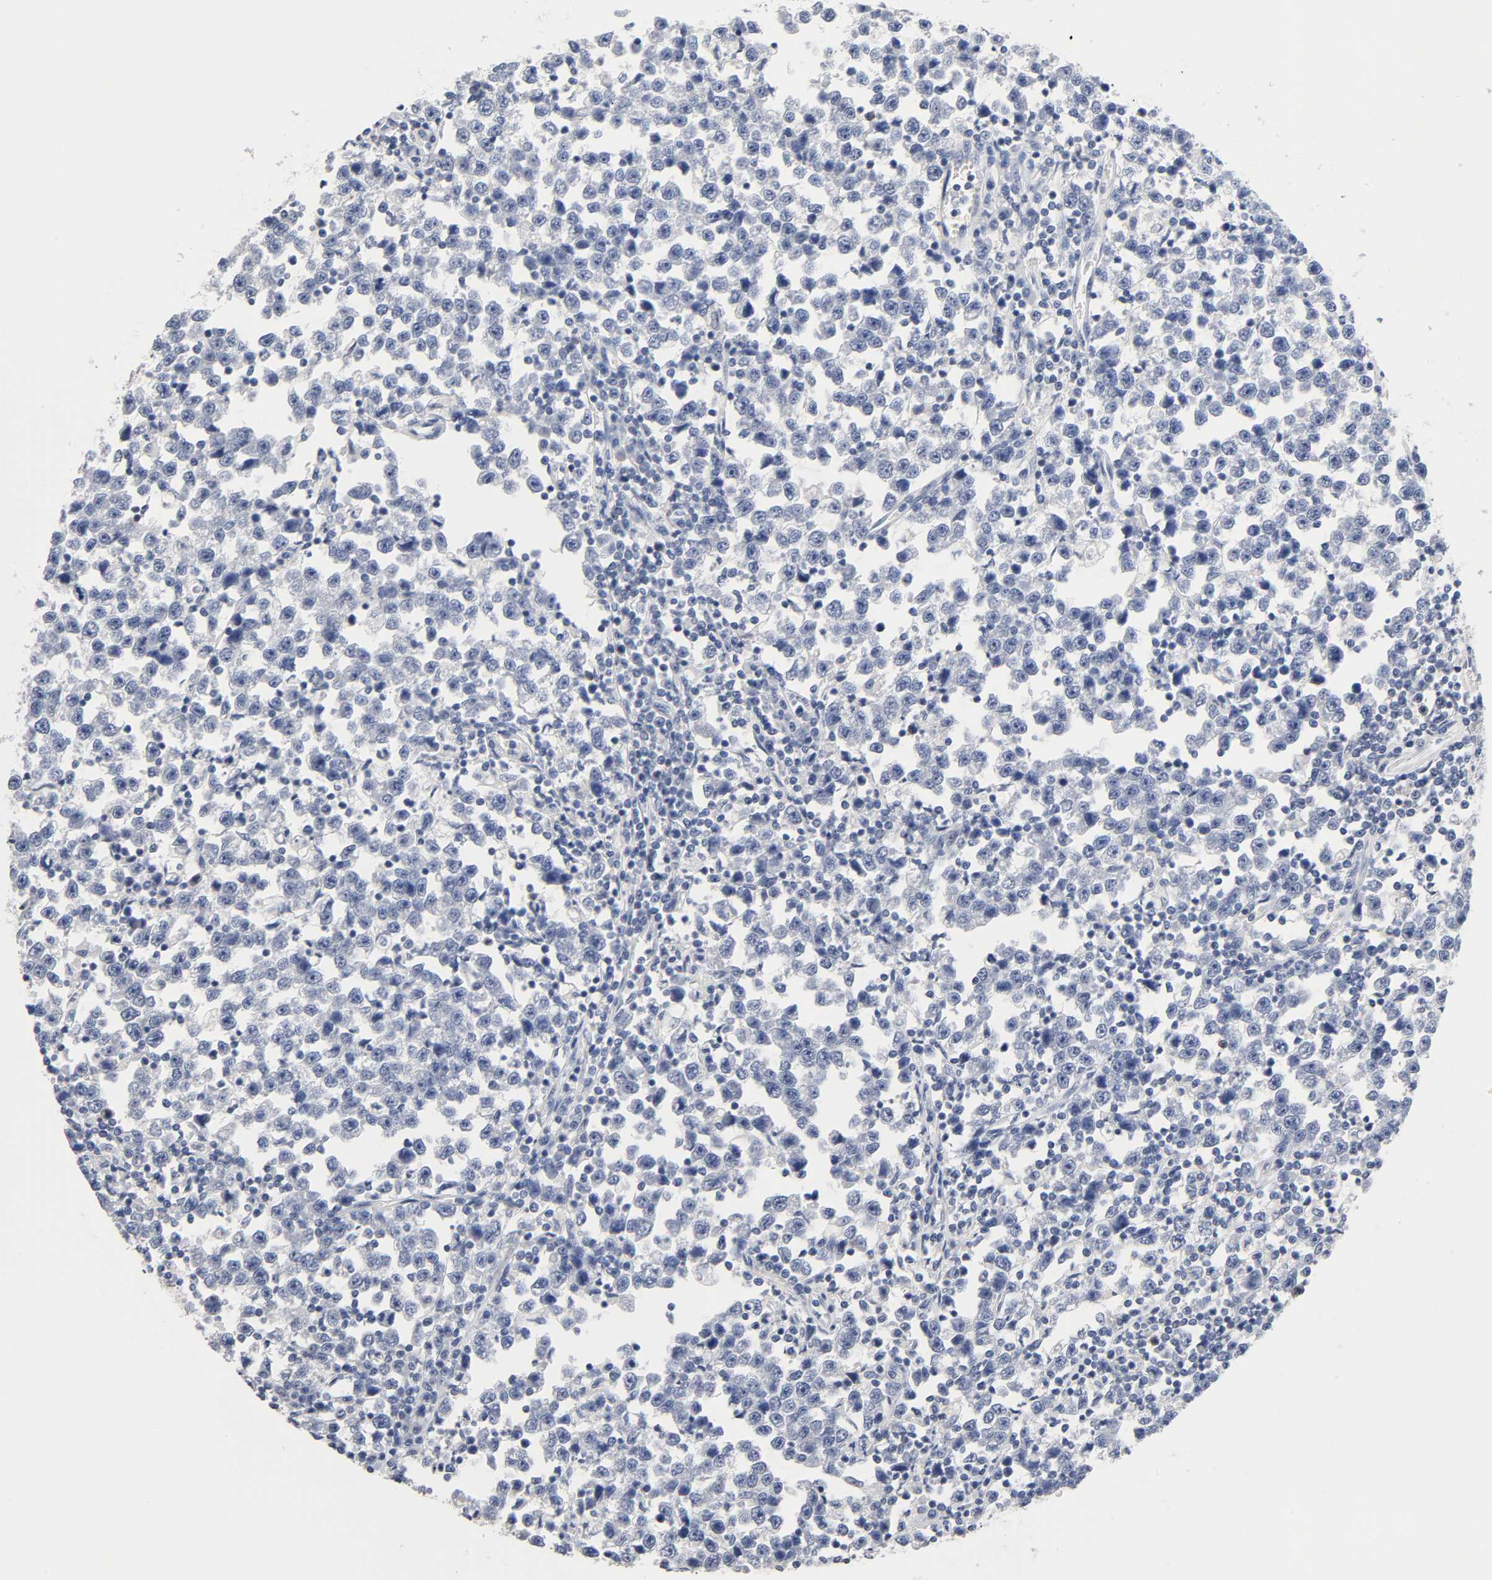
{"staining": {"intensity": "negative", "quantity": "none", "location": "none"}, "tissue": "testis cancer", "cell_type": "Tumor cells", "image_type": "cancer", "snomed": [{"axis": "morphology", "description": "Seminoma, NOS"}, {"axis": "topography", "description": "Testis"}], "caption": "Tumor cells show no significant expression in testis seminoma.", "gene": "NFATC1", "patient": {"sex": "male", "age": 43}}